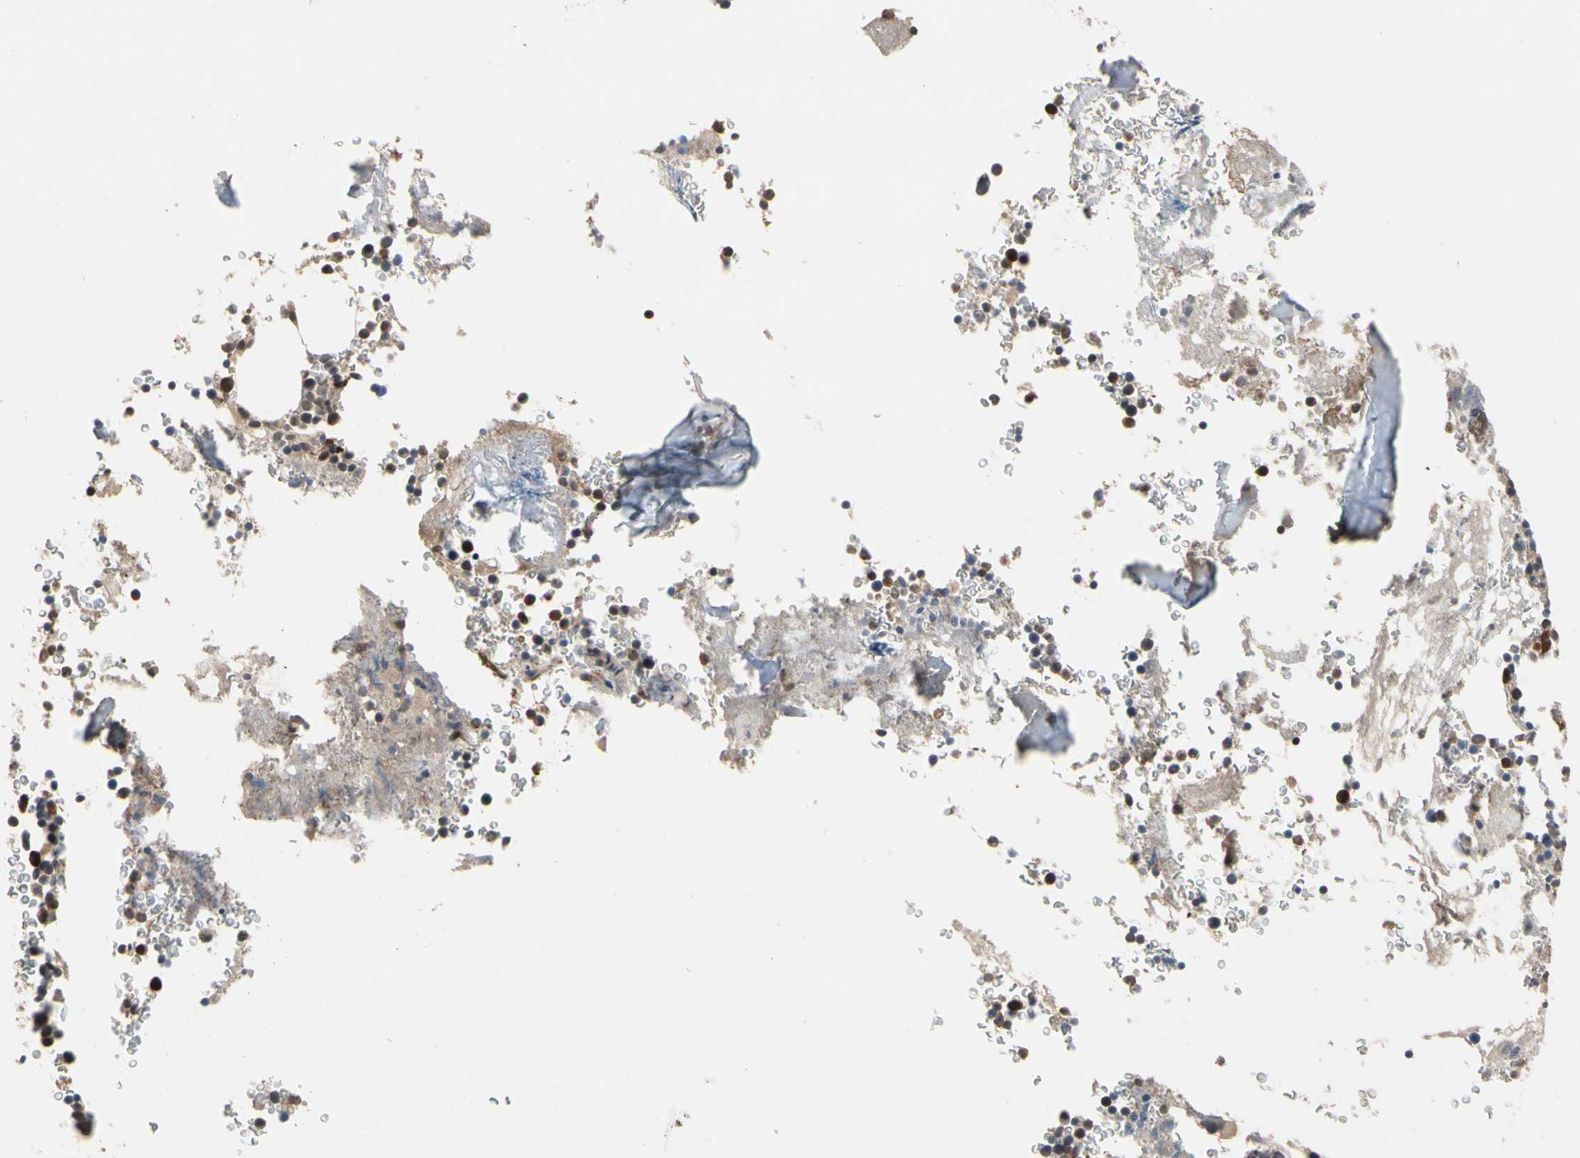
{"staining": {"intensity": "strong", "quantity": "25%-75%", "location": "nuclear"}, "tissue": "bone marrow", "cell_type": "Hematopoietic cells", "image_type": "normal", "snomed": [{"axis": "morphology", "description": "Normal tissue, NOS"}, {"axis": "topography", "description": "Bone marrow"}], "caption": "Immunohistochemical staining of unremarkable bone marrow demonstrates high levels of strong nuclear expression in about 25%-75% of hematopoietic cells.", "gene": "CYTIP", "patient": {"sex": "male"}}